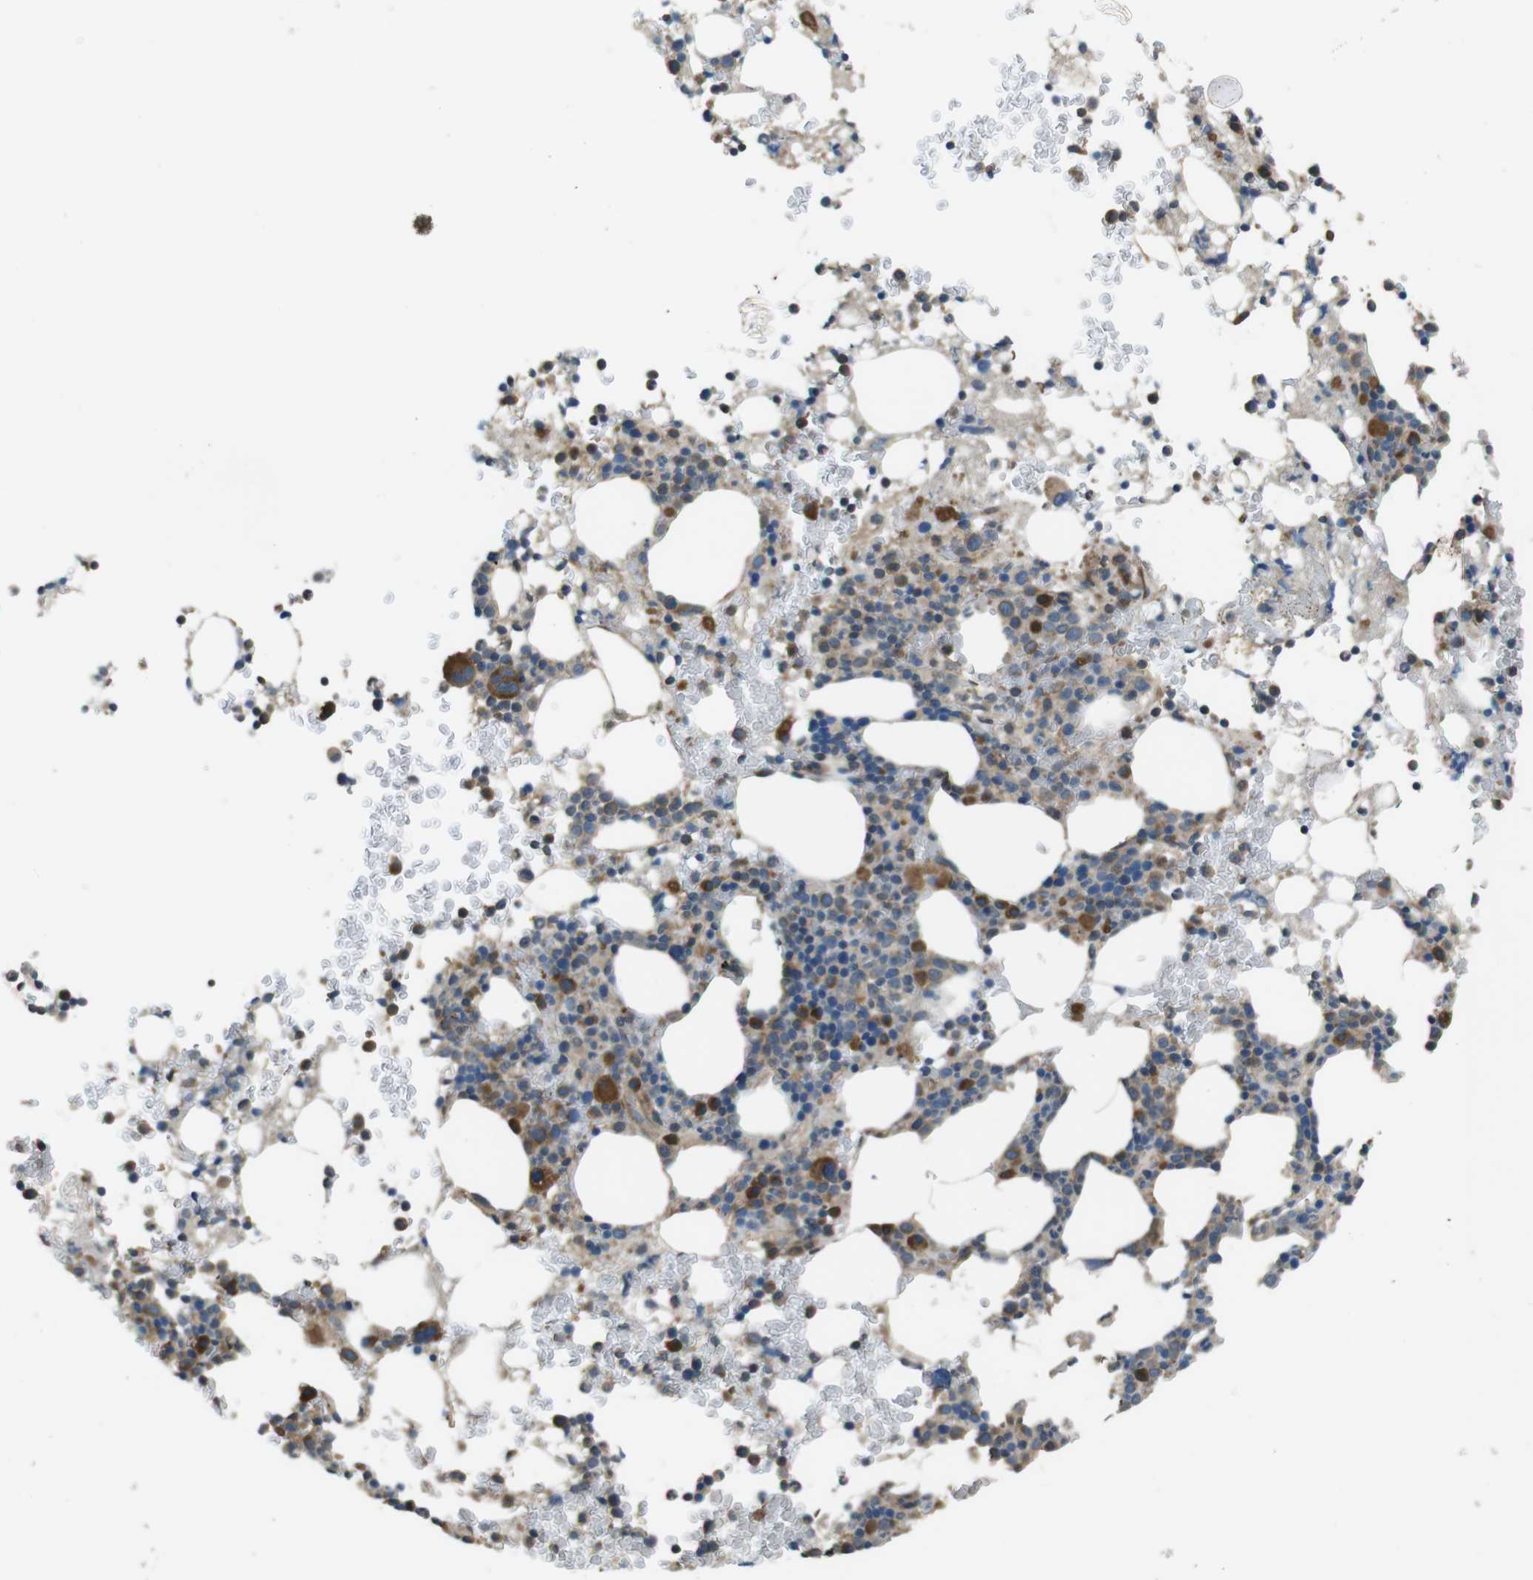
{"staining": {"intensity": "moderate", "quantity": "25%-75%", "location": "cytoplasmic/membranous"}, "tissue": "bone marrow", "cell_type": "Hematopoietic cells", "image_type": "normal", "snomed": [{"axis": "morphology", "description": "Normal tissue, NOS"}, {"axis": "morphology", "description": "Inflammation, NOS"}, {"axis": "topography", "description": "Bone marrow"}], "caption": "Immunohistochemistry (DAB (3,3'-diaminobenzidine)) staining of unremarkable human bone marrow reveals moderate cytoplasmic/membranous protein staining in approximately 25%-75% of hematopoietic cells.", "gene": "FUT2", "patient": {"sex": "female", "age": 84}}